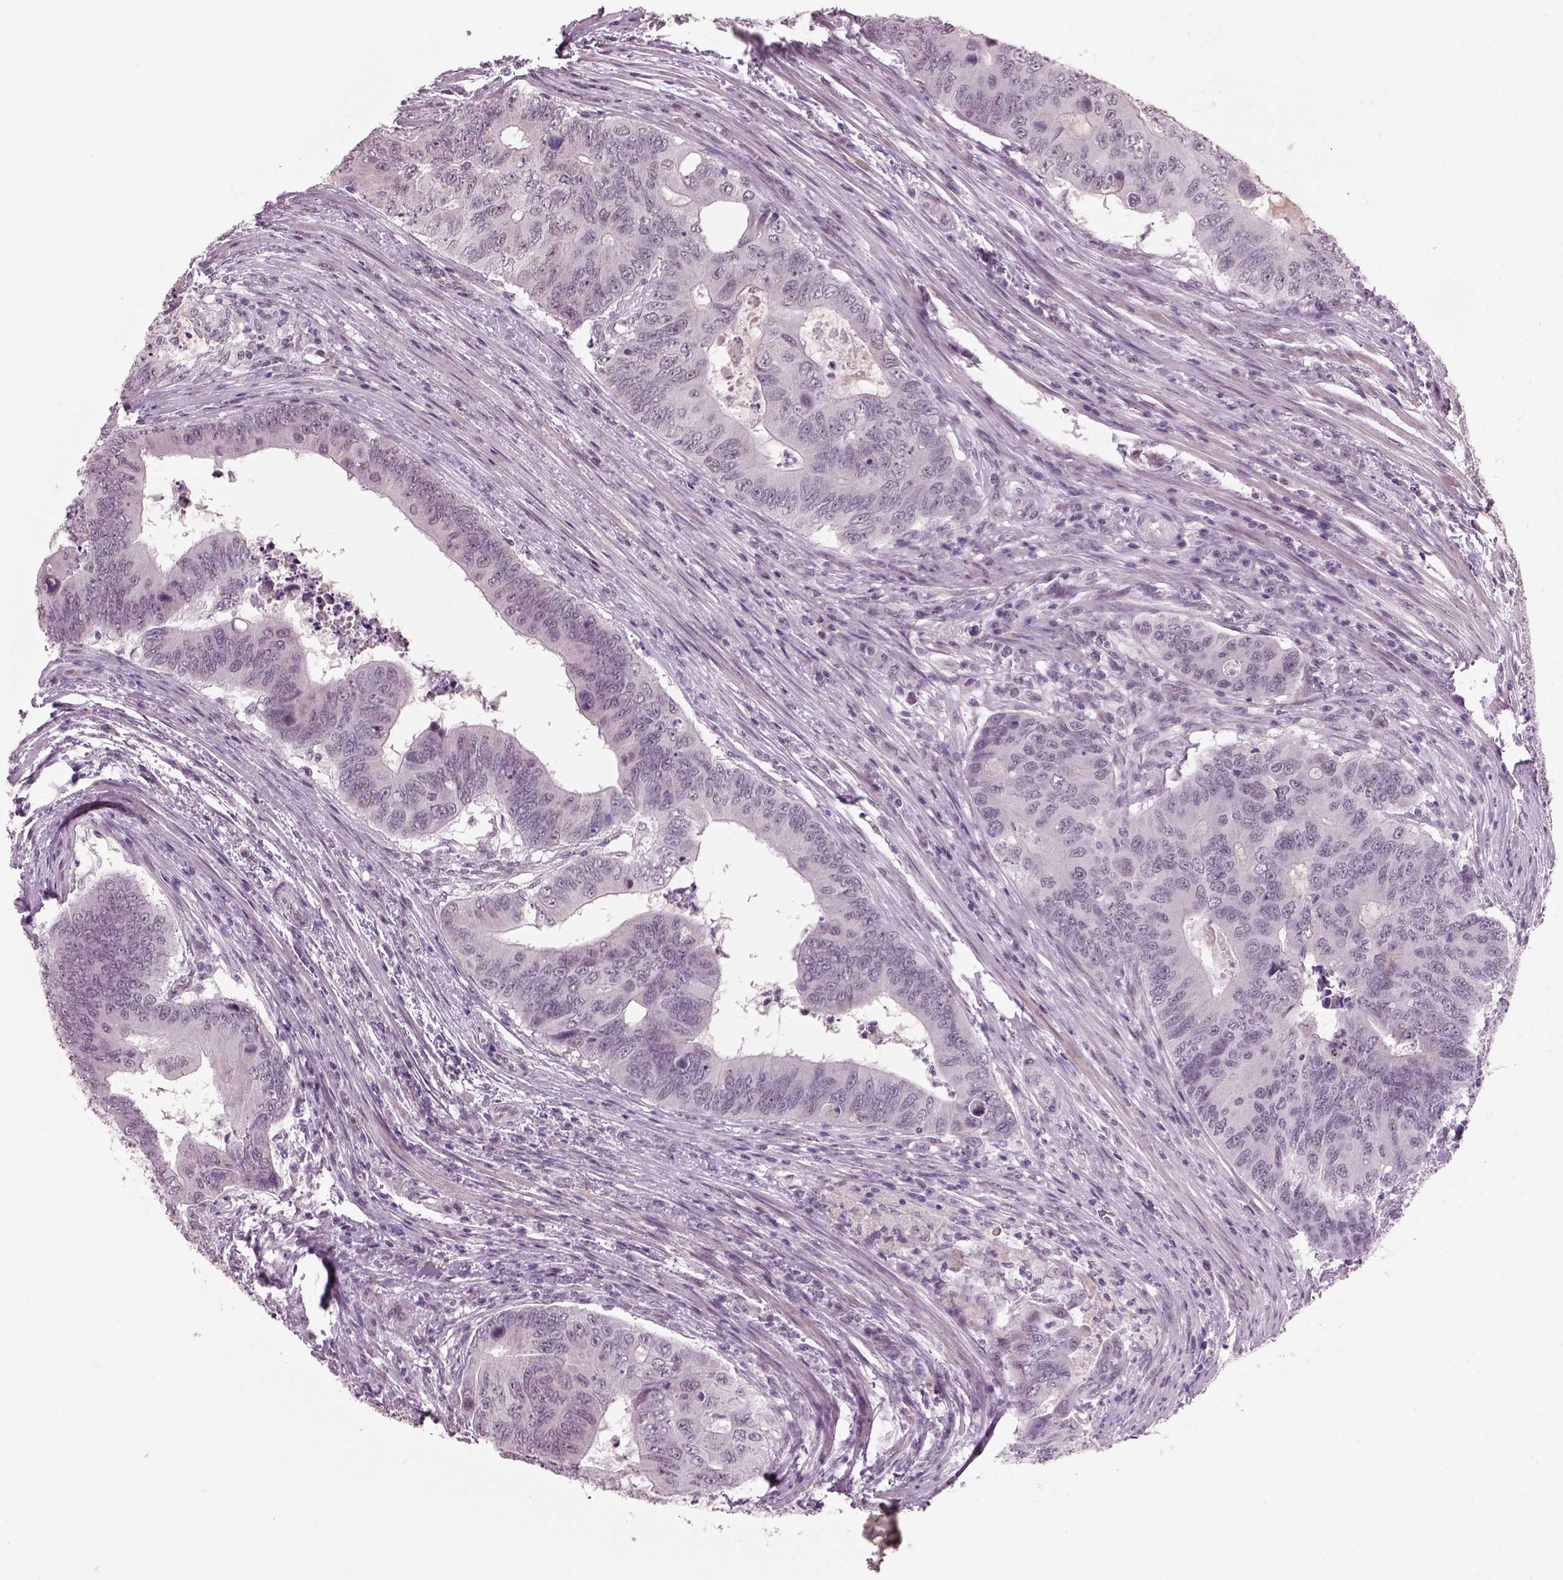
{"staining": {"intensity": "negative", "quantity": "none", "location": "none"}, "tissue": "colorectal cancer", "cell_type": "Tumor cells", "image_type": "cancer", "snomed": [{"axis": "morphology", "description": "Adenocarcinoma, NOS"}, {"axis": "topography", "description": "Colon"}], "caption": "Tumor cells show no significant positivity in colorectal cancer (adenocarcinoma). (Immunohistochemistry (ihc), brightfield microscopy, high magnification).", "gene": "NAT8", "patient": {"sex": "male", "age": 53}}